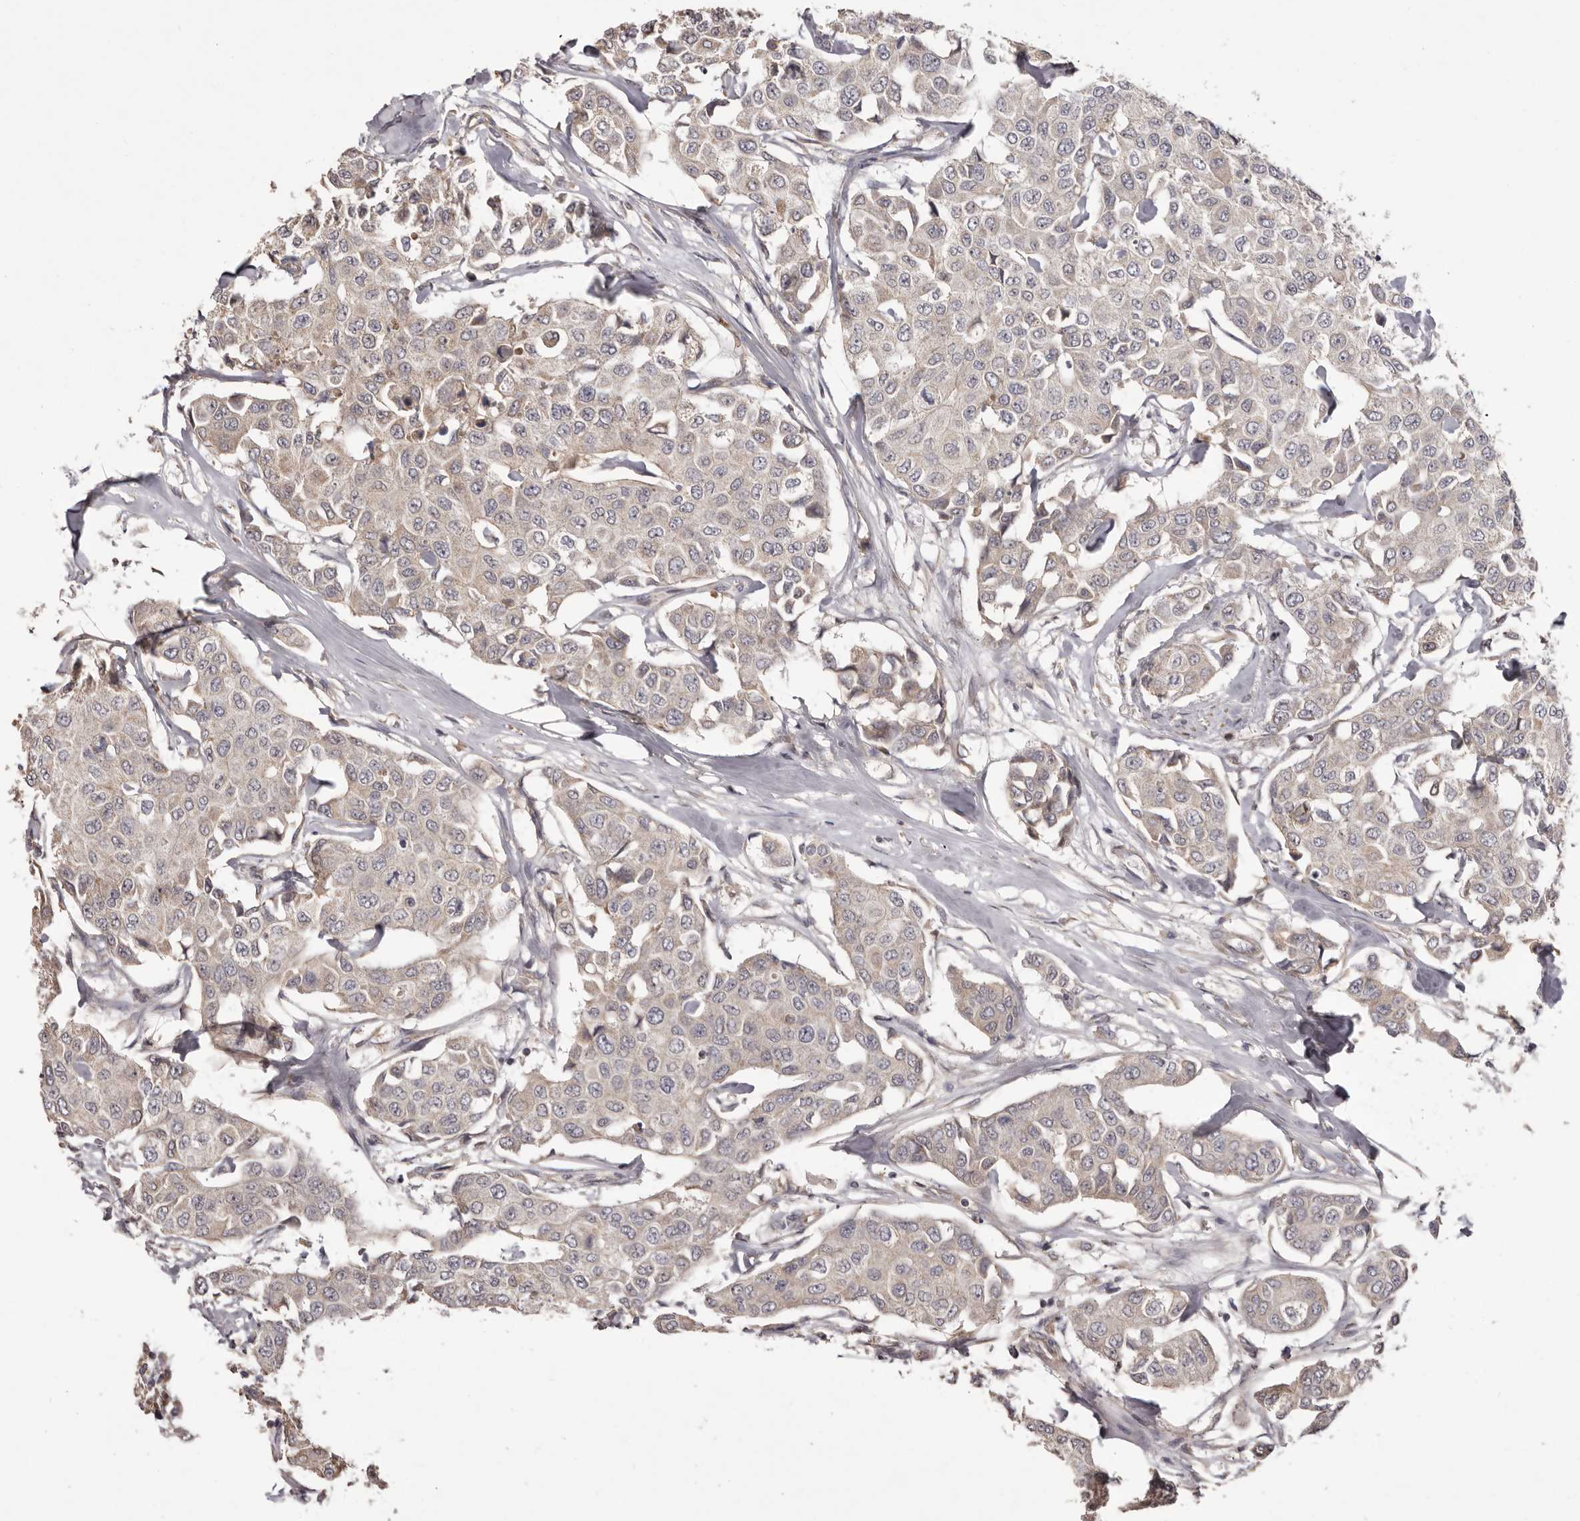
{"staining": {"intensity": "weak", "quantity": "<25%", "location": "cytoplasmic/membranous"}, "tissue": "breast cancer", "cell_type": "Tumor cells", "image_type": "cancer", "snomed": [{"axis": "morphology", "description": "Duct carcinoma"}, {"axis": "topography", "description": "Breast"}], "caption": "DAB immunohistochemical staining of breast cancer (intraductal carcinoma) demonstrates no significant staining in tumor cells. (DAB immunohistochemistry (IHC), high magnification).", "gene": "HRH1", "patient": {"sex": "female", "age": 80}}